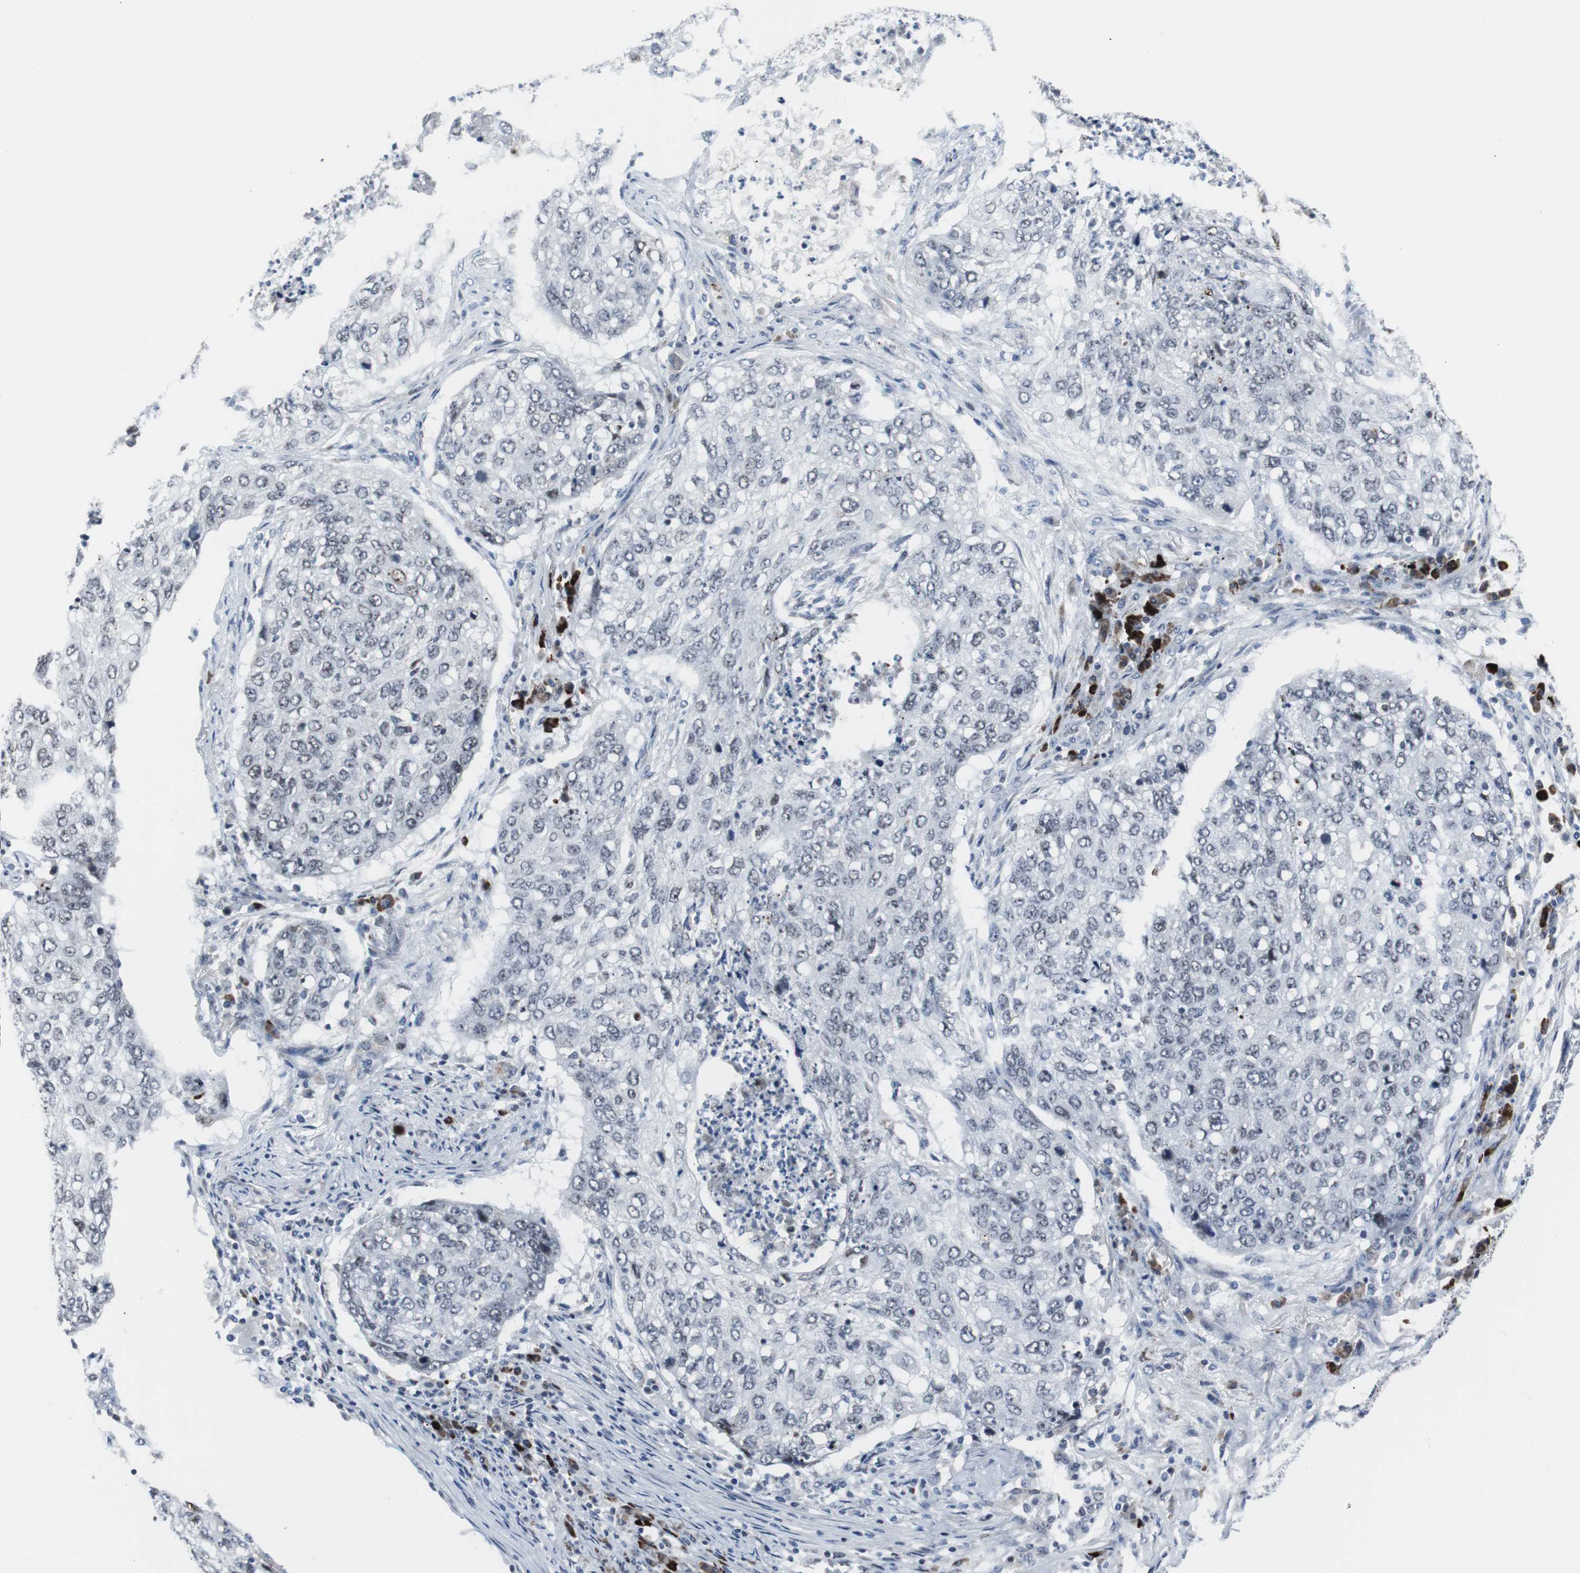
{"staining": {"intensity": "negative", "quantity": "none", "location": "none"}, "tissue": "lung cancer", "cell_type": "Tumor cells", "image_type": "cancer", "snomed": [{"axis": "morphology", "description": "Squamous cell carcinoma, NOS"}, {"axis": "topography", "description": "Lung"}], "caption": "Tumor cells are negative for brown protein staining in lung cancer (squamous cell carcinoma).", "gene": "DOK1", "patient": {"sex": "female", "age": 63}}